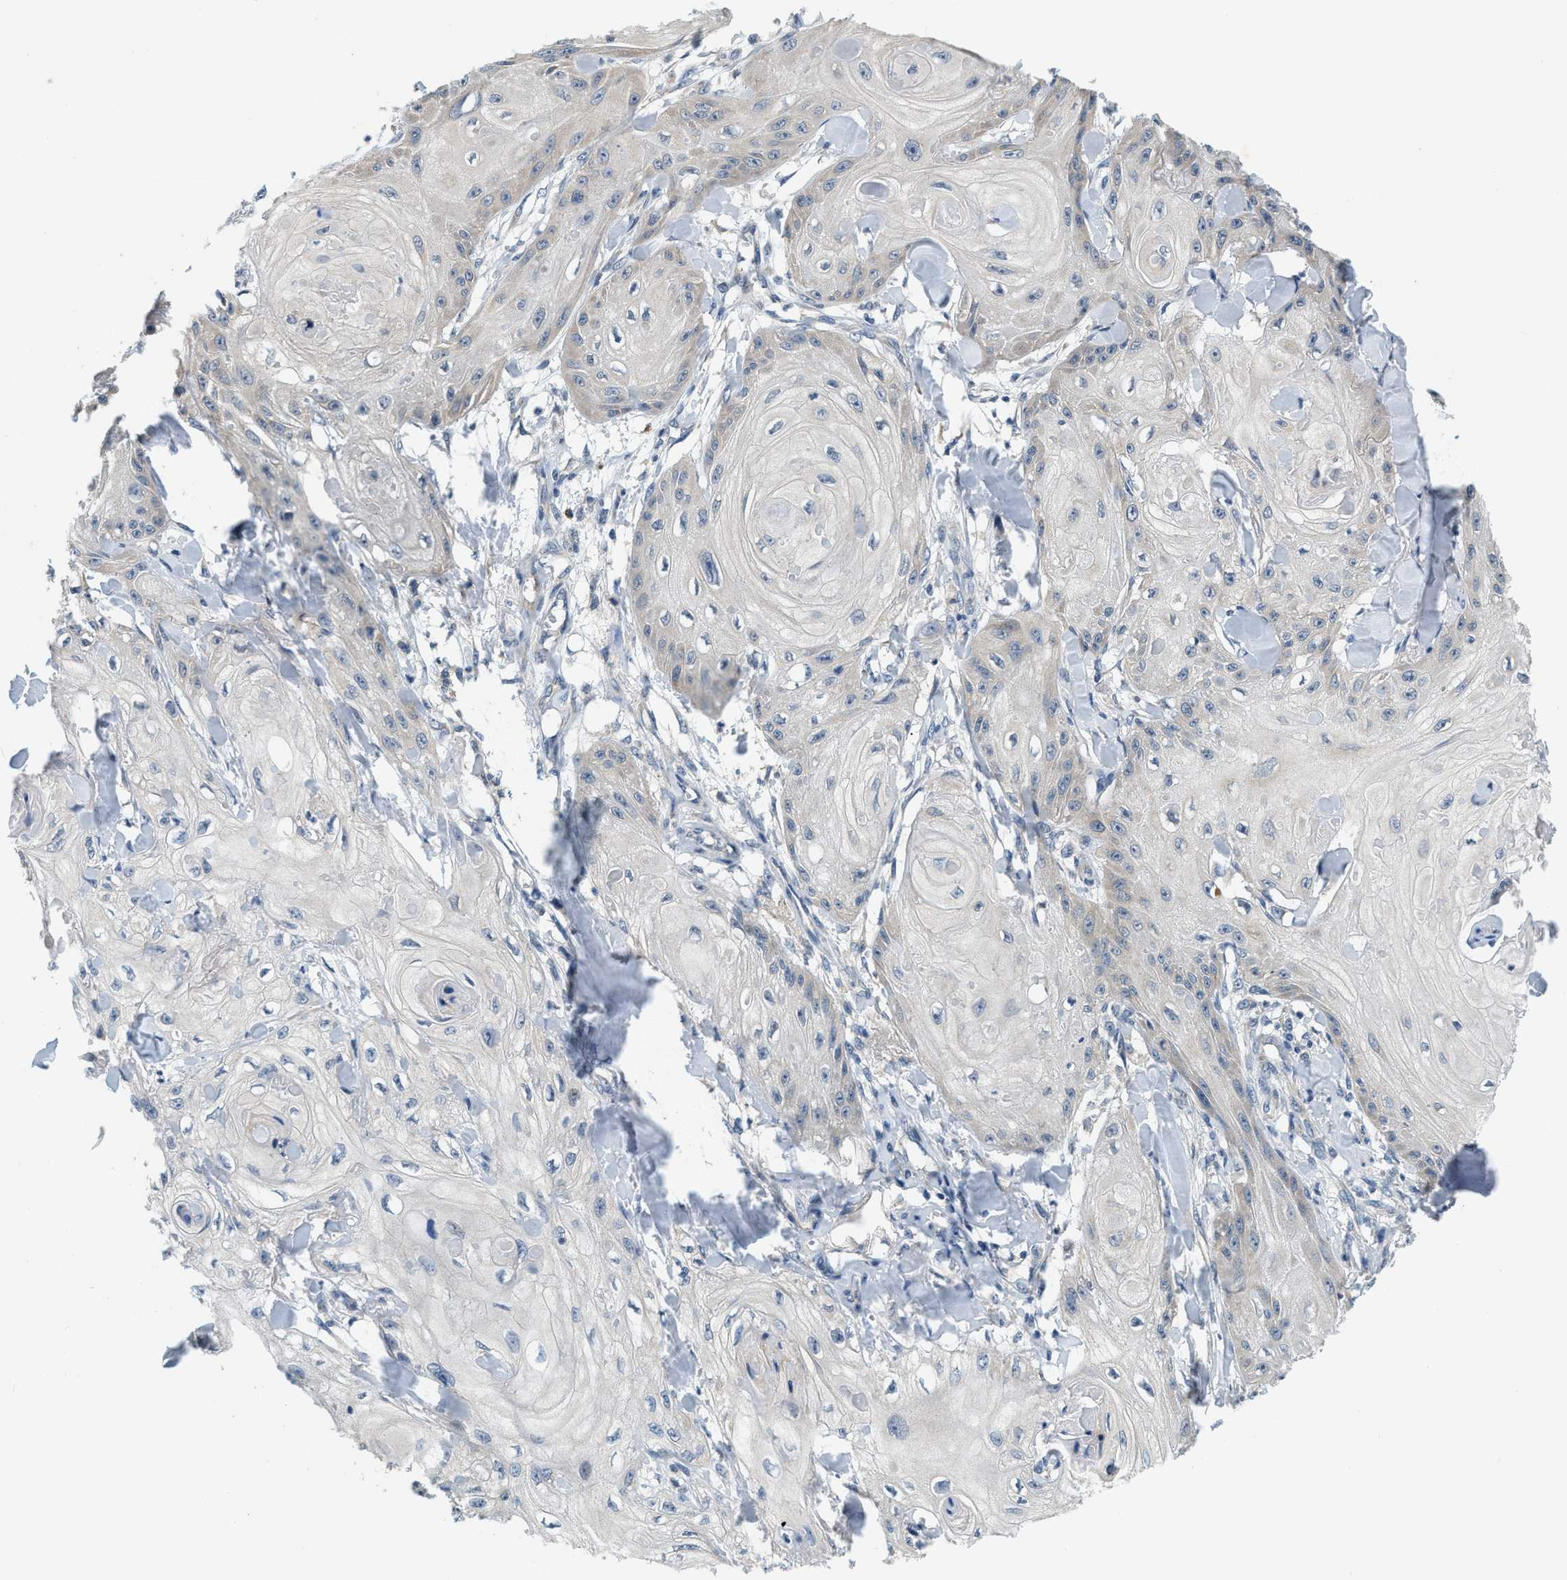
{"staining": {"intensity": "negative", "quantity": "none", "location": "none"}, "tissue": "skin cancer", "cell_type": "Tumor cells", "image_type": "cancer", "snomed": [{"axis": "morphology", "description": "Squamous cell carcinoma, NOS"}, {"axis": "topography", "description": "Skin"}], "caption": "The IHC image has no significant positivity in tumor cells of squamous cell carcinoma (skin) tissue. (Stains: DAB (3,3'-diaminobenzidine) immunohistochemistry with hematoxylin counter stain, Microscopy: brightfield microscopy at high magnification).", "gene": "YAE1", "patient": {"sex": "male", "age": 74}}